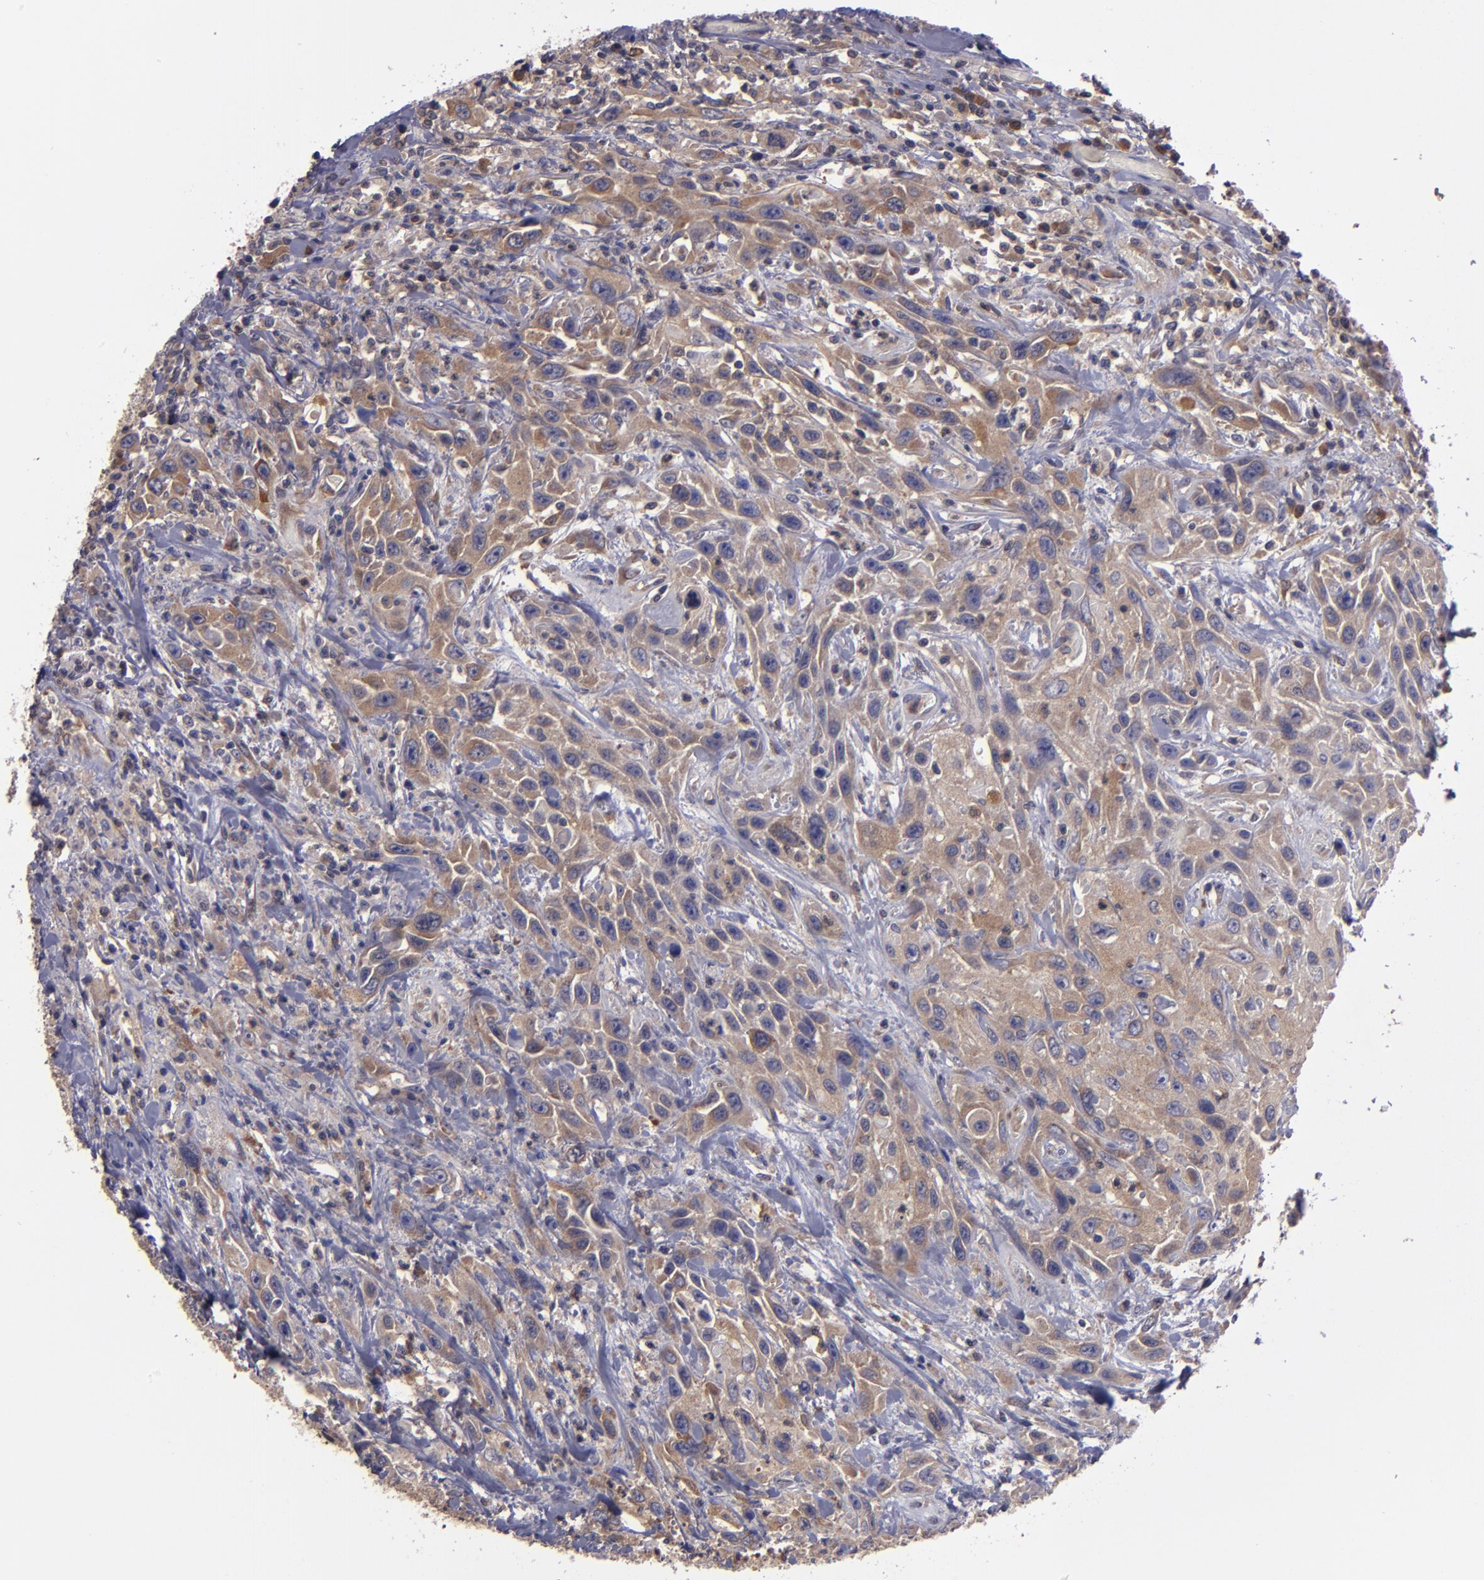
{"staining": {"intensity": "moderate", "quantity": "25%-75%", "location": "cytoplasmic/membranous"}, "tissue": "urothelial cancer", "cell_type": "Tumor cells", "image_type": "cancer", "snomed": [{"axis": "morphology", "description": "Urothelial carcinoma, High grade"}, {"axis": "topography", "description": "Urinary bladder"}], "caption": "Immunohistochemical staining of urothelial cancer exhibits medium levels of moderate cytoplasmic/membranous protein positivity in about 25%-75% of tumor cells.", "gene": "CARS1", "patient": {"sex": "female", "age": 84}}